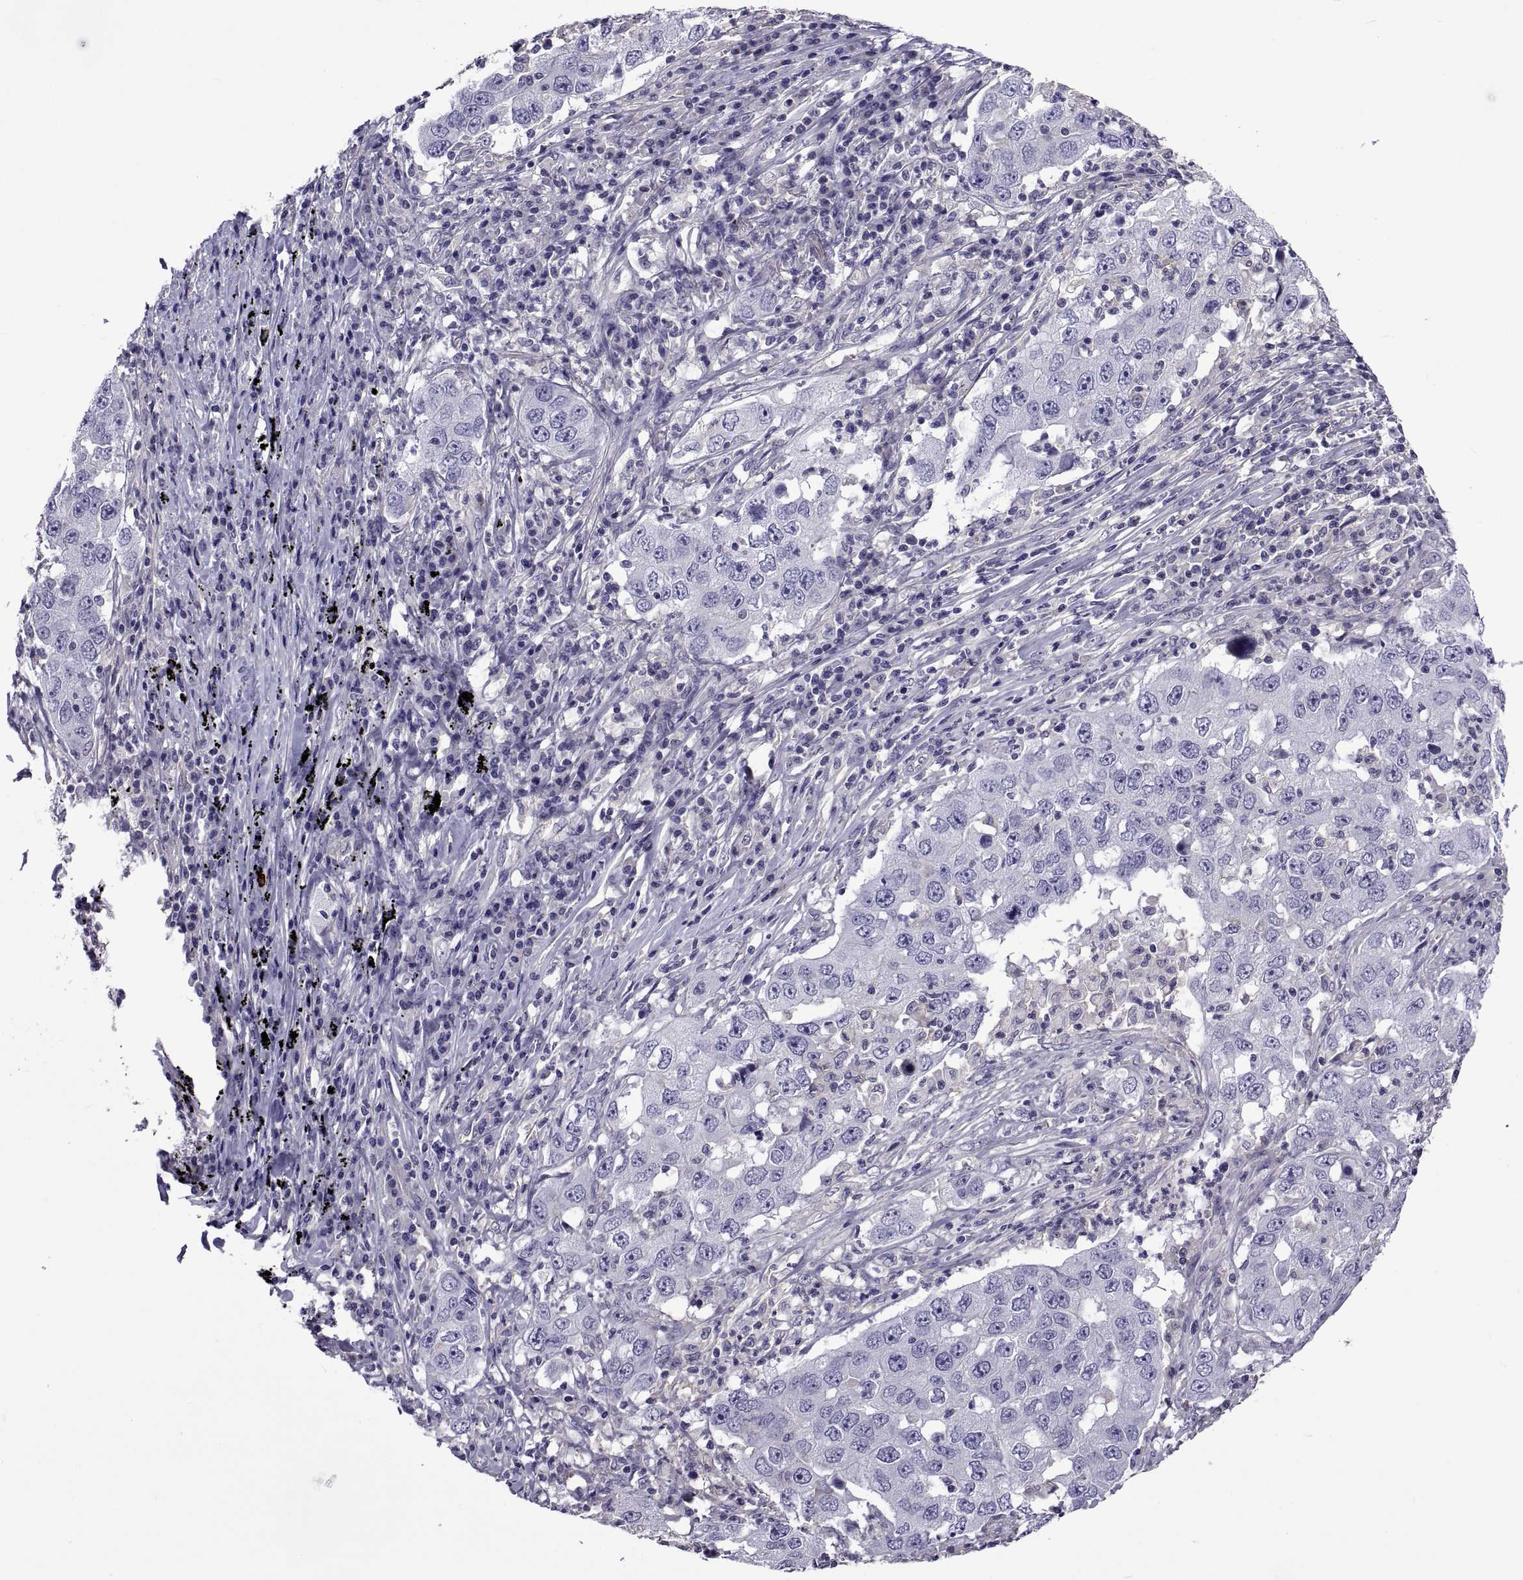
{"staining": {"intensity": "negative", "quantity": "none", "location": "none"}, "tissue": "lung cancer", "cell_type": "Tumor cells", "image_type": "cancer", "snomed": [{"axis": "morphology", "description": "Adenocarcinoma, NOS"}, {"axis": "topography", "description": "Lung"}], "caption": "Immunohistochemical staining of human lung cancer demonstrates no significant staining in tumor cells.", "gene": "TMC3", "patient": {"sex": "male", "age": 73}}